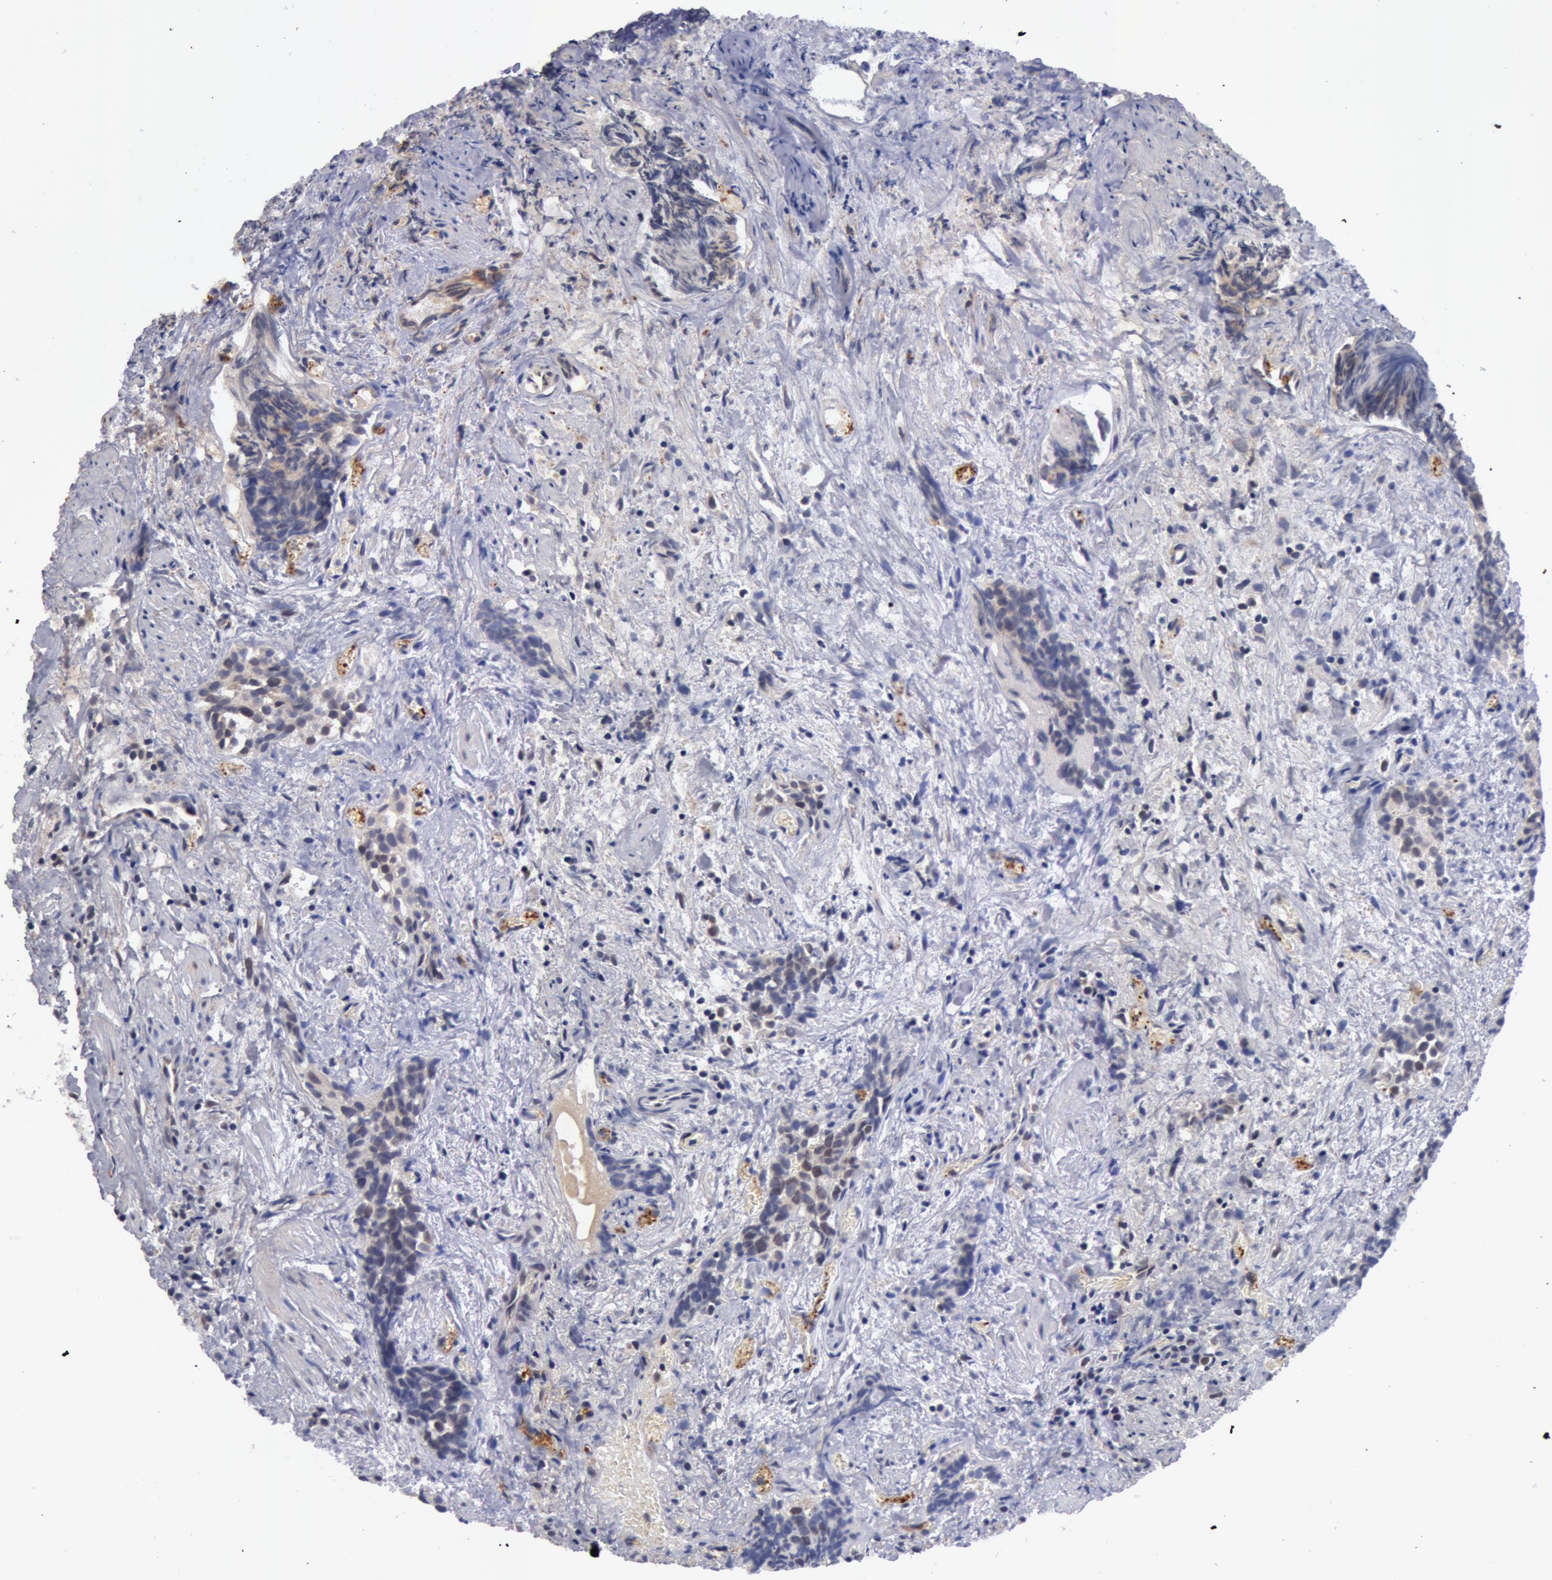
{"staining": {"intensity": "weak", "quantity": "<25%", "location": "cytoplasmic/membranous,nuclear"}, "tissue": "urothelial cancer", "cell_type": "Tumor cells", "image_type": "cancer", "snomed": [{"axis": "morphology", "description": "Urothelial carcinoma, High grade"}, {"axis": "topography", "description": "Urinary bladder"}], "caption": "Protein analysis of urothelial cancer displays no significant positivity in tumor cells.", "gene": "SYTL4", "patient": {"sex": "female", "age": 78}}